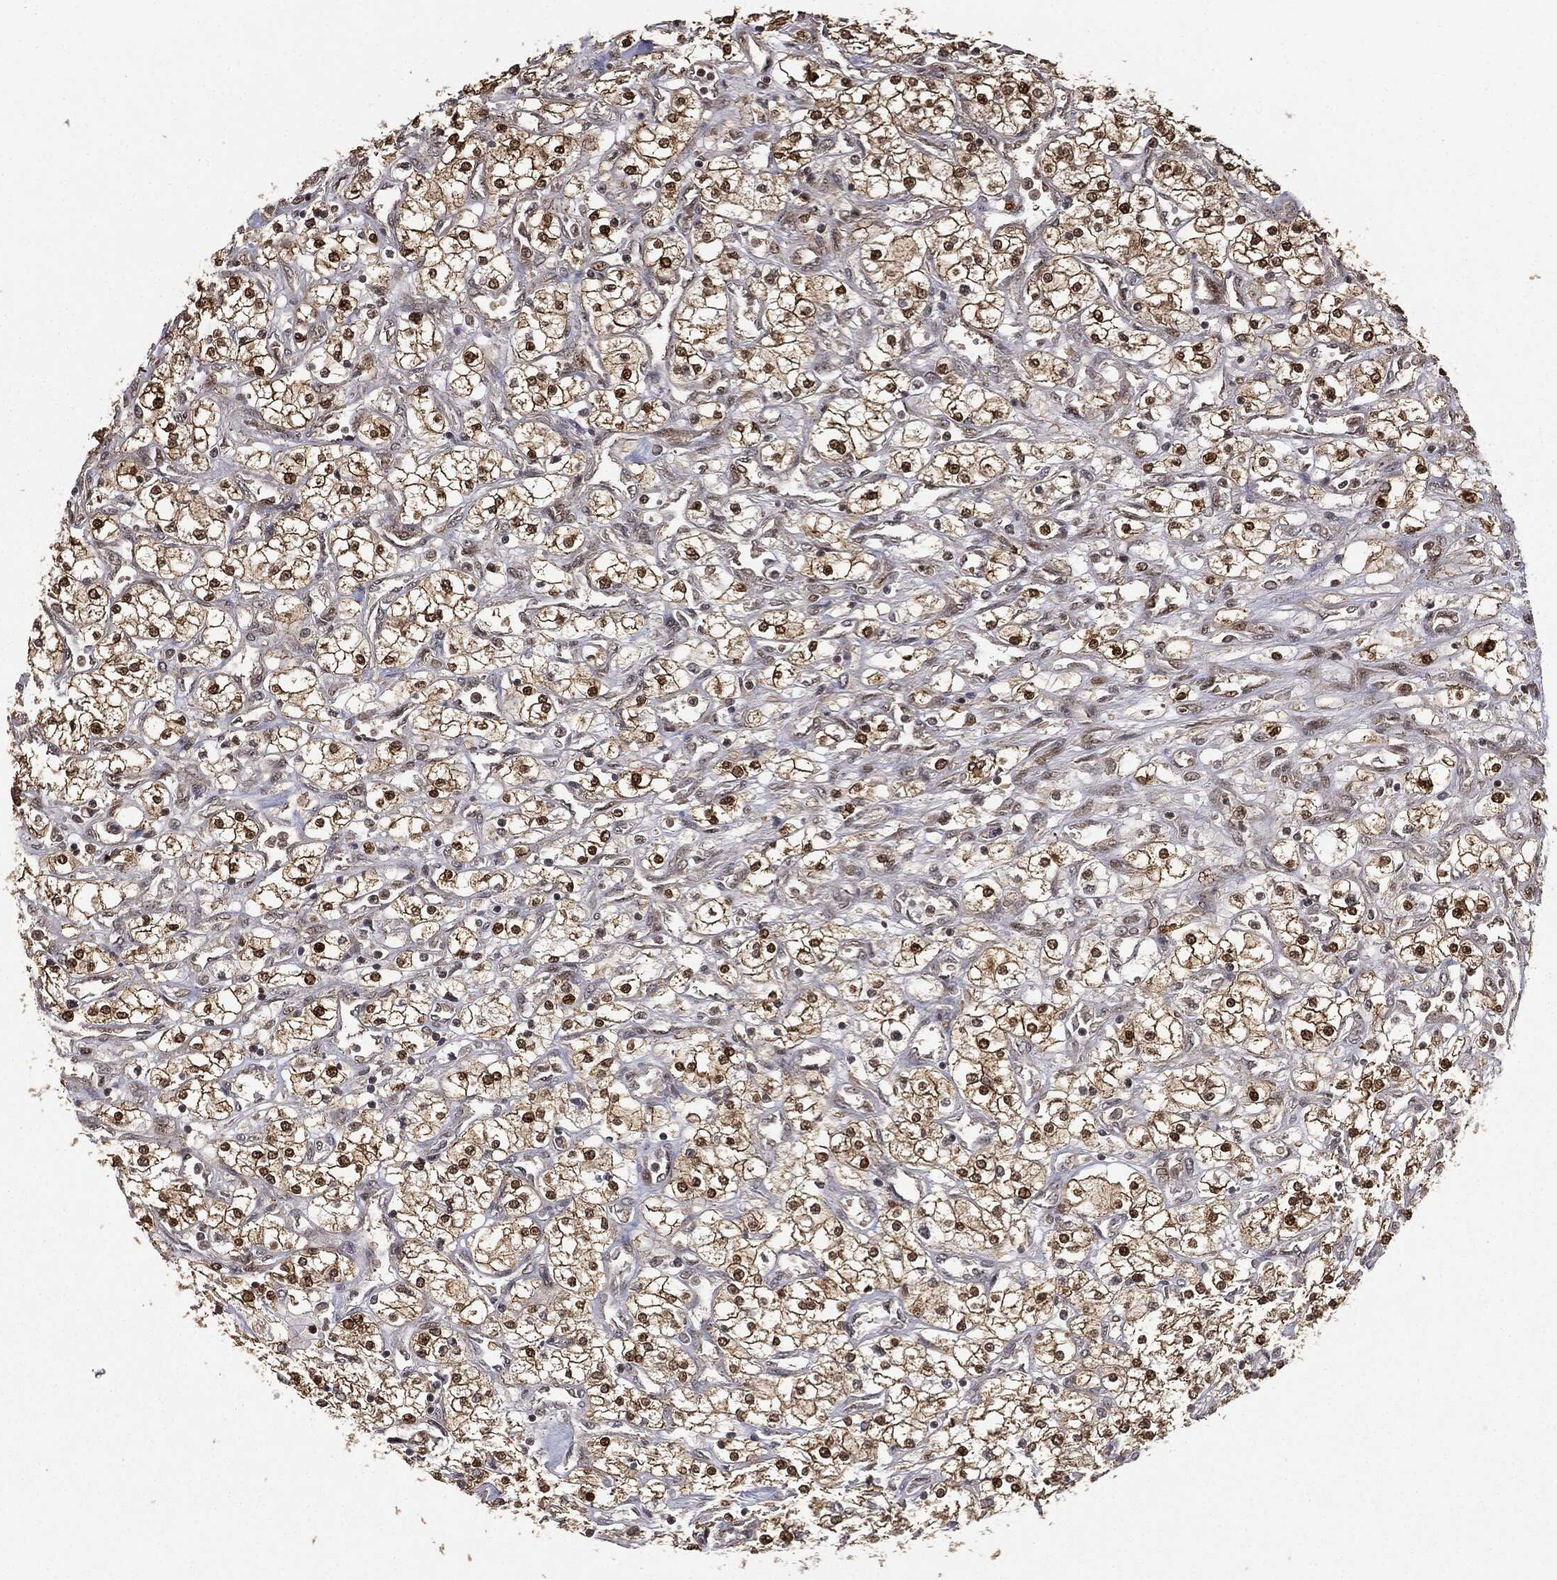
{"staining": {"intensity": "strong", "quantity": ">75%", "location": "cytoplasmic/membranous,nuclear"}, "tissue": "renal cancer", "cell_type": "Tumor cells", "image_type": "cancer", "snomed": [{"axis": "morphology", "description": "Adenocarcinoma, NOS"}, {"axis": "topography", "description": "Kidney"}], "caption": "A histopathology image showing strong cytoplasmic/membranous and nuclear staining in about >75% of tumor cells in renal adenocarcinoma, as visualized by brown immunohistochemical staining.", "gene": "ZNHIT6", "patient": {"sex": "male", "age": 80}}